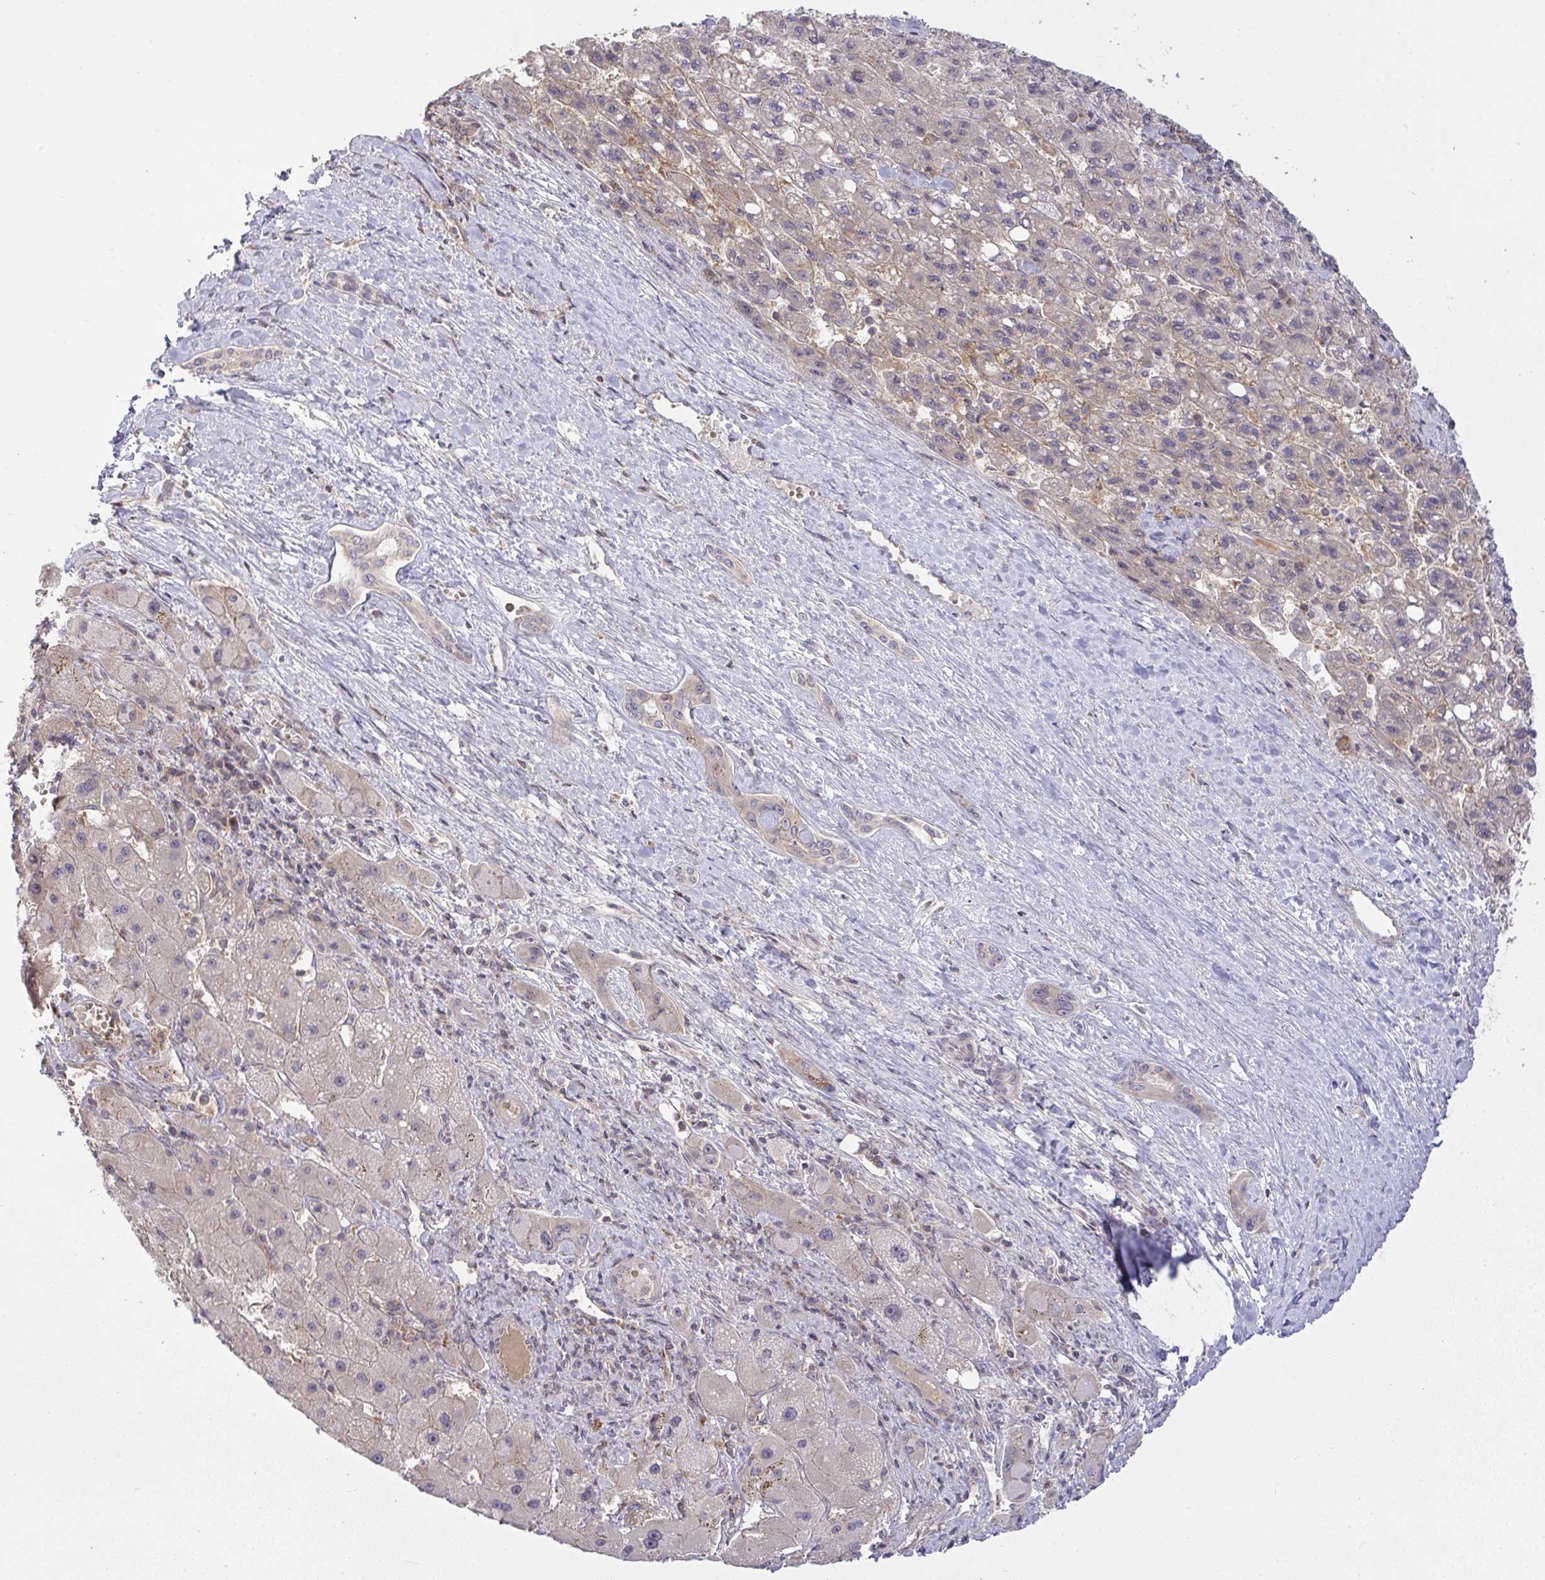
{"staining": {"intensity": "negative", "quantity": "none", "location": "none"}, "tissue": "liver cancer", "cell_type": "Tumor cells", "image_type": "cancer", "snomed": [{"axis": "morphology", "description": "Carcinoma, Hepatocellular, NOS"}, {"axis": "topography", "description": "Liver"}], "caption": "An immunohistochemistry (IHC) histopathology image of hepatocellular carcinoma (liver) is shown. There is no staining in tumor cells of hepatocellular carcinoma (liver). (Immunohistochemistry (ihc), brightfield microscopy, high magnification).", "gene": "SLC9A6", "patient": {"sex": "female", "age": 82}}